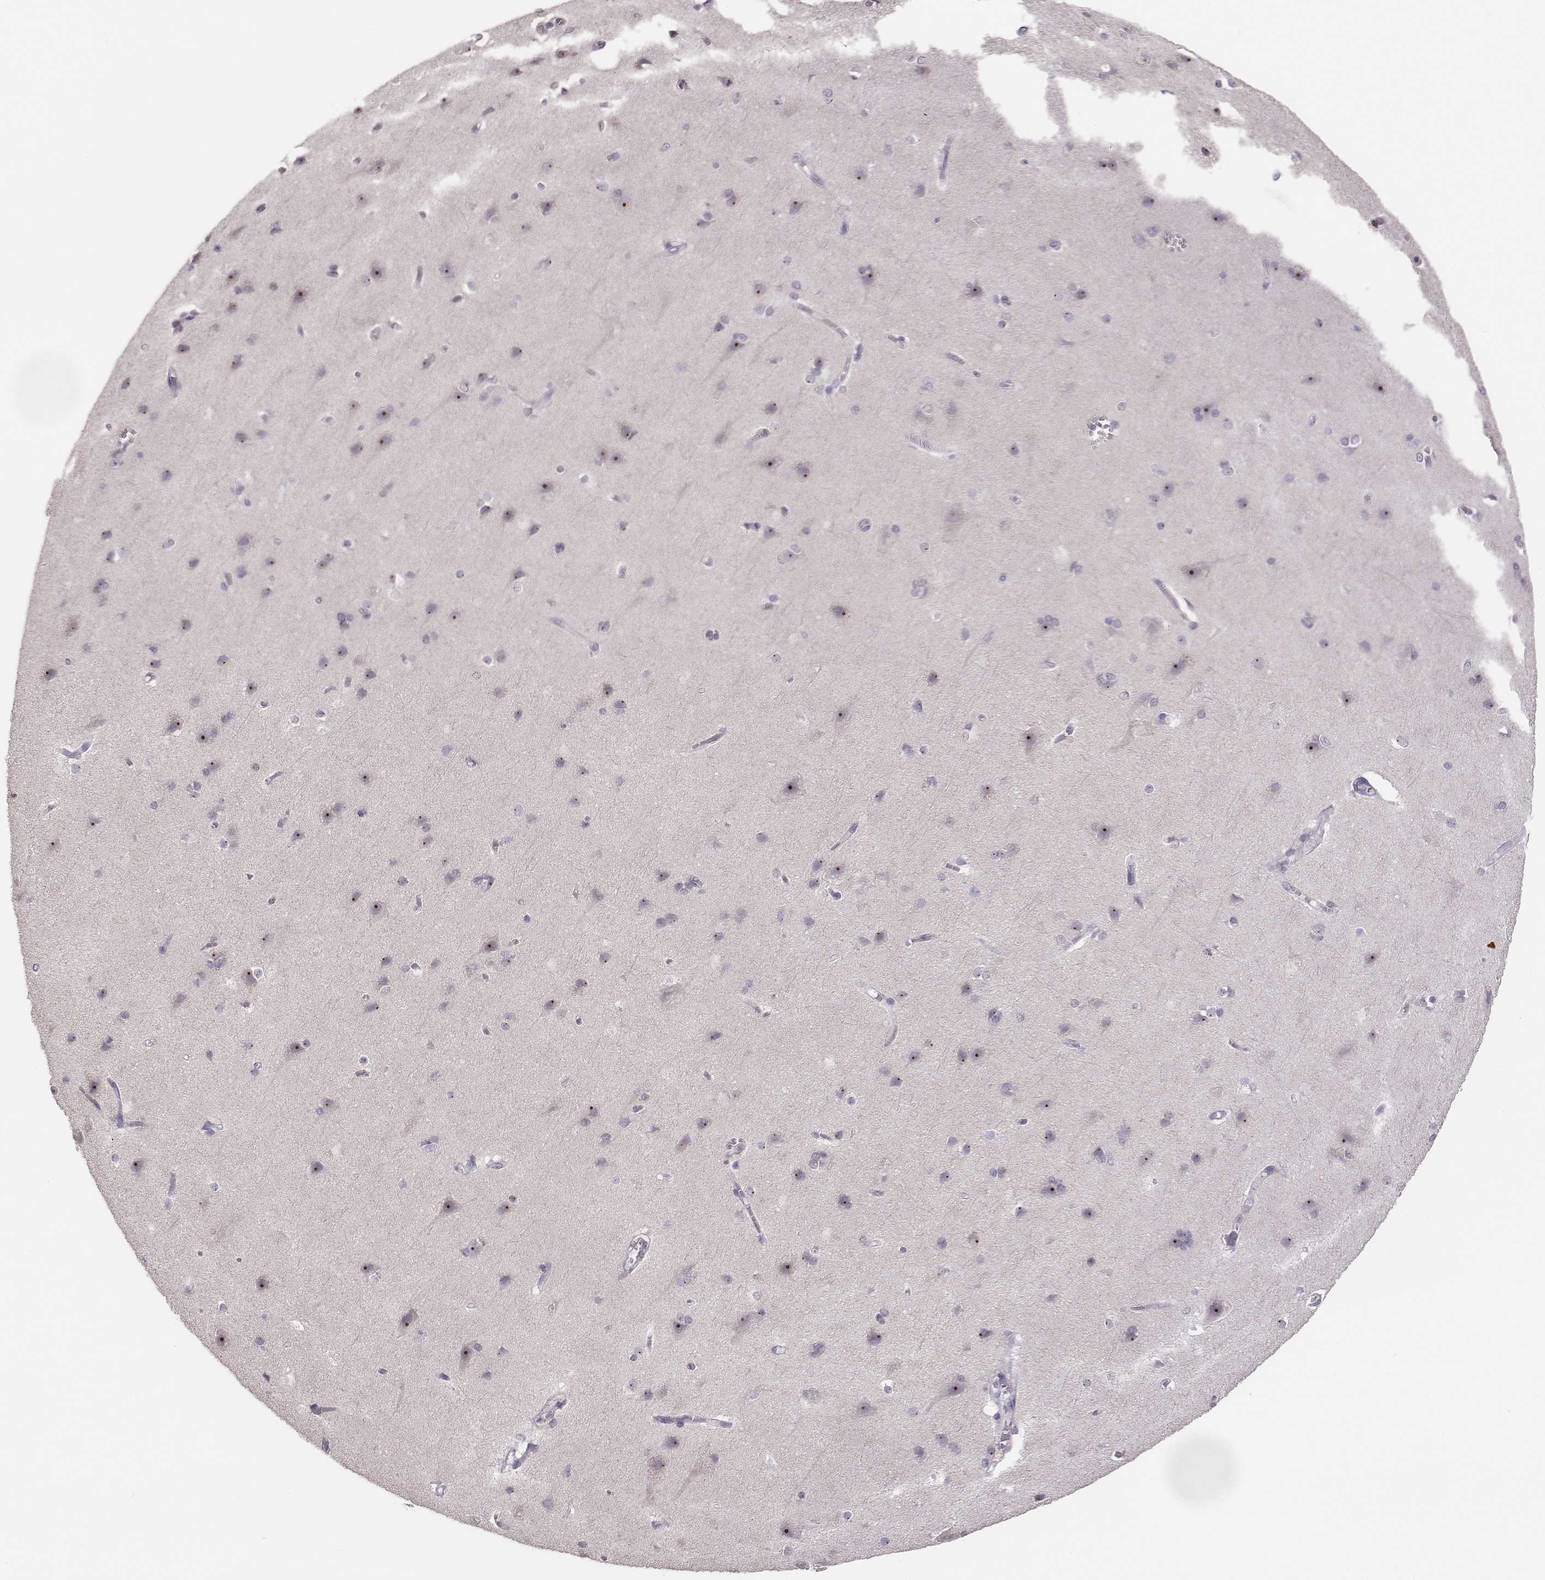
{"staining": {"intensity": "negative", "quantity": "none", "location": "none"}, "tissue": "cerebral cortex", "cell_type": "Endothelial cells", "image_type": "normal", "snomed": [{"axis": "morphology", "description": "Normal tissue, NOS"}, {"axis": "topography", "description": "Cerebral cortex"}], "caption": "Immunohistochemistry (IHC) histopathology image of unremarkable cerebral cortex: cerebral cortex stained with DAB (3,3'-diaminobenzidine) displays no significant protein expression in endothelial cells.", "gene": "NIFK", "patient": {"sex": "male", "age": 37}}